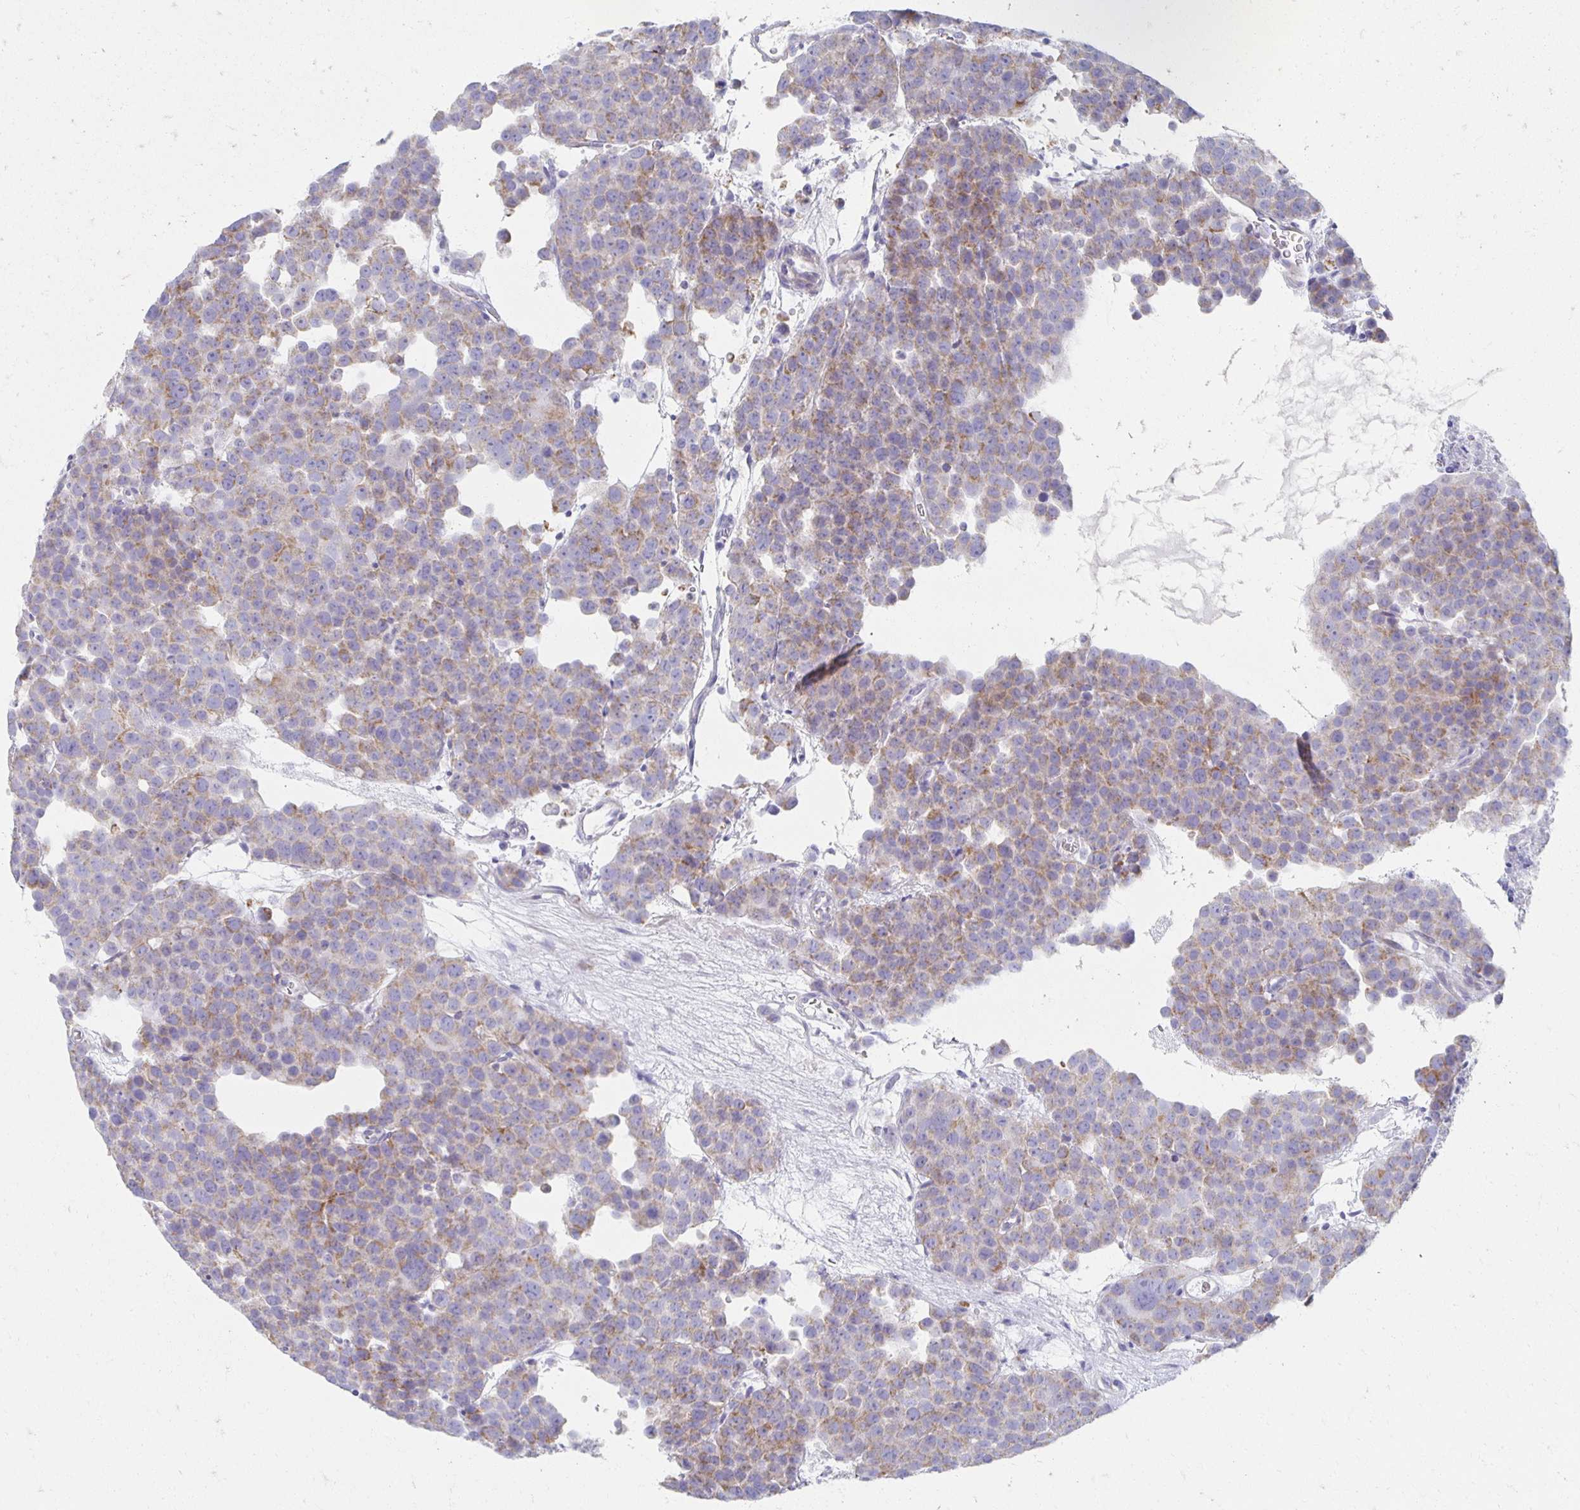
{"staining": {"intensity": "moderate", "quantity": "25%-75%", "location": "cytoplasmic/membranous"}, "tissue": "testis cancer", "cell_type": "Tumor cells", "image_type": "cancer", "snomed": [{"axis": "morphology", "description": "Seminoma, NOS"}, {"axis": "topography", "description": "Testis"}], "caption": "Moderate cytoplasmic/membranous protein positivity is seen in approximately 25%-75% of tumor cells in testis cancer (seminoma).", "gene": "TEX44", "patient": {"sex": "male", "age": 71}}